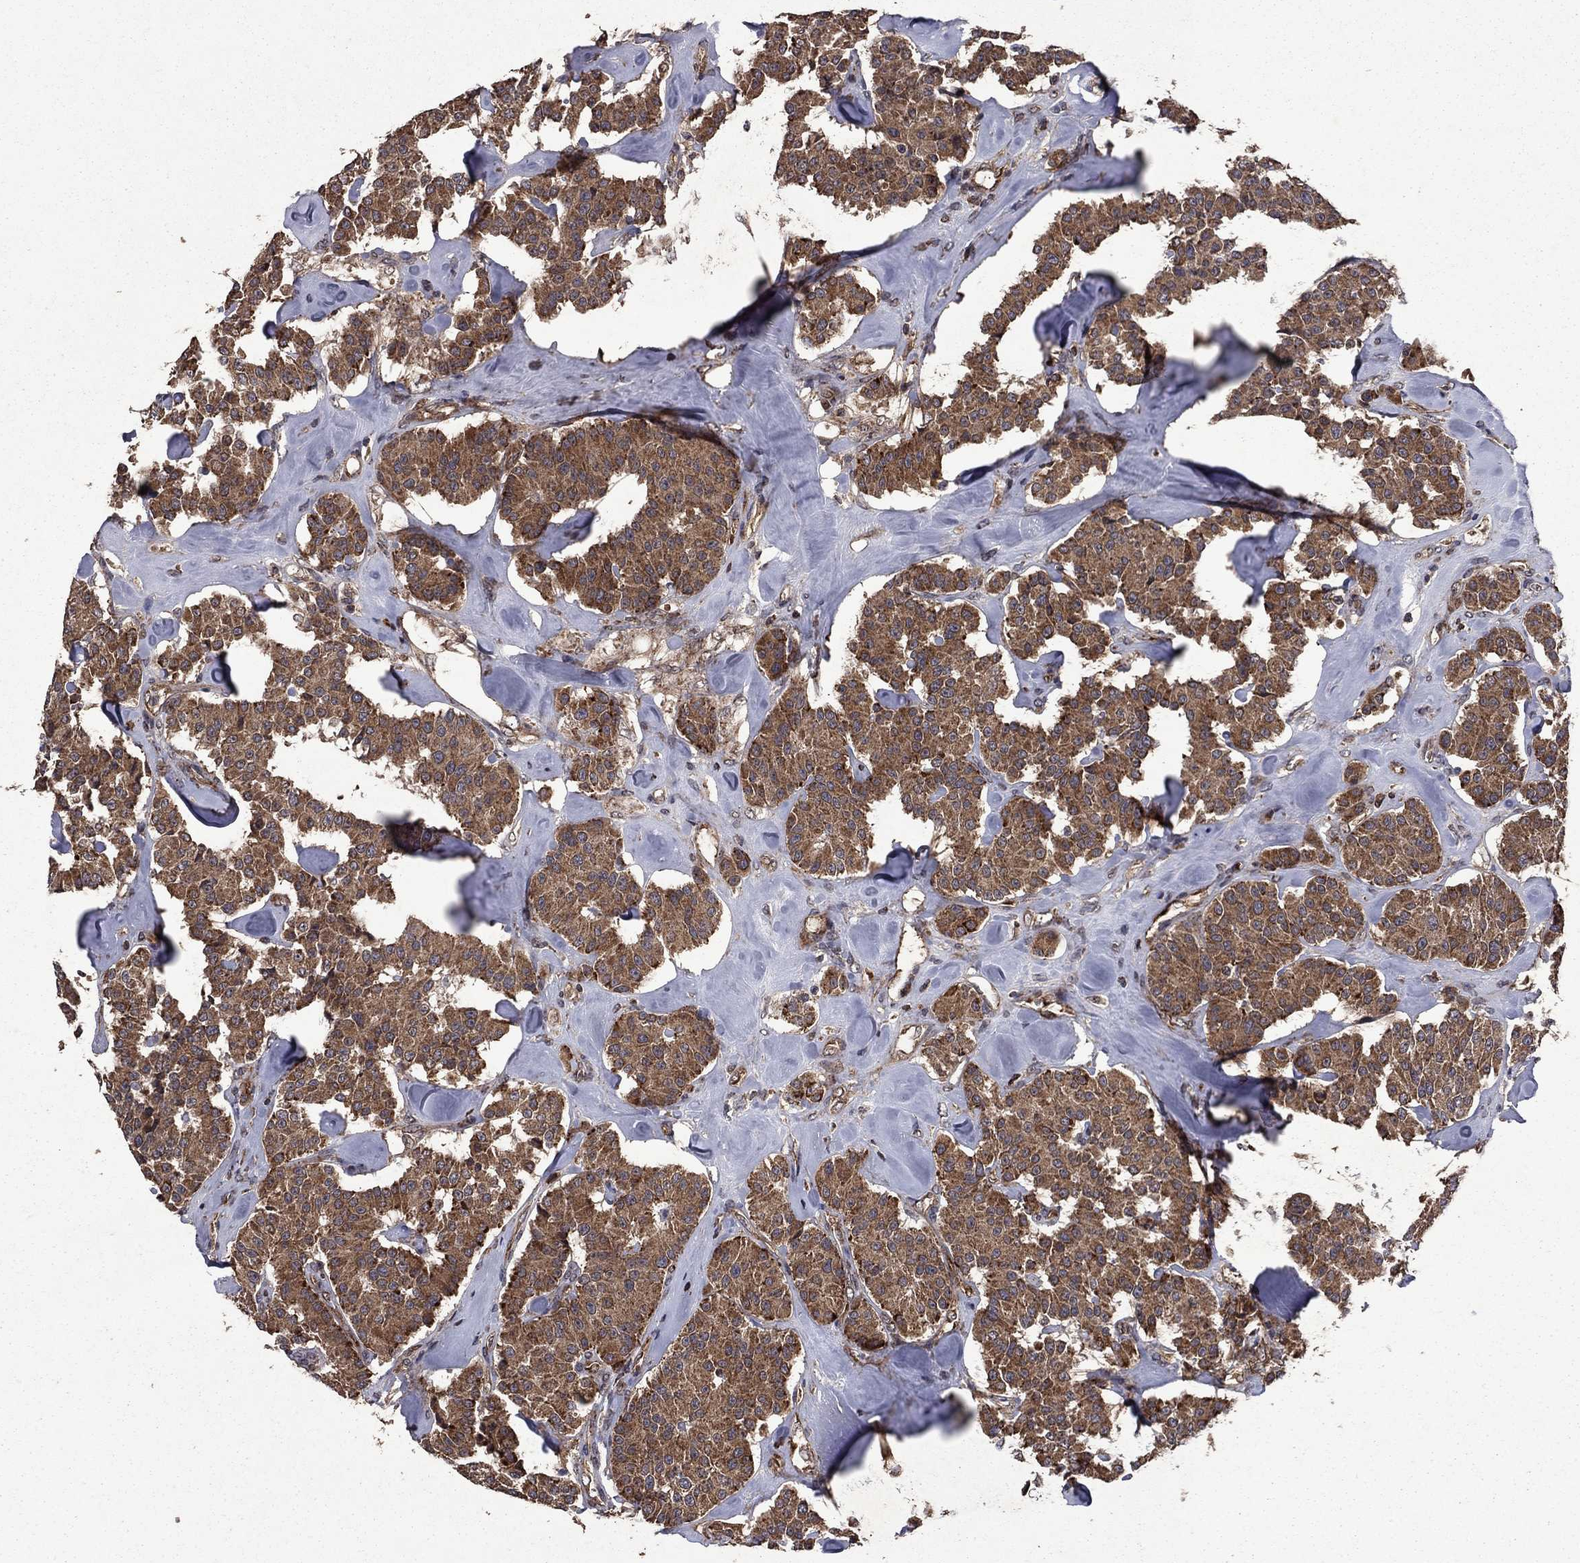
{"staining": {"intensity": "moderate", "quantity": ">75%", "location": "cytoplasmic/membranous"}, "tissue": "carcinoid", "cell_type": "Tumor cells", "image_type": "cancer", "snomed": [{"axis": "morphology", "description": "Carcinoid, malignant, NOS"}, {"axis": "topography", "description": "Pancreas"}], "caption": "High-magnification brightfield microscopy of malignant carcinoid stained with DAB (3,3'-diaminobenzidine) (brown) and counterstained with hematoxylin (blue). tumor cells exhibit moderate cytoplasmic/membranous positivity is identified in about>75% of cells.", "gene": "DHRS1", "patient": {"sex": "male", "age": 41}}